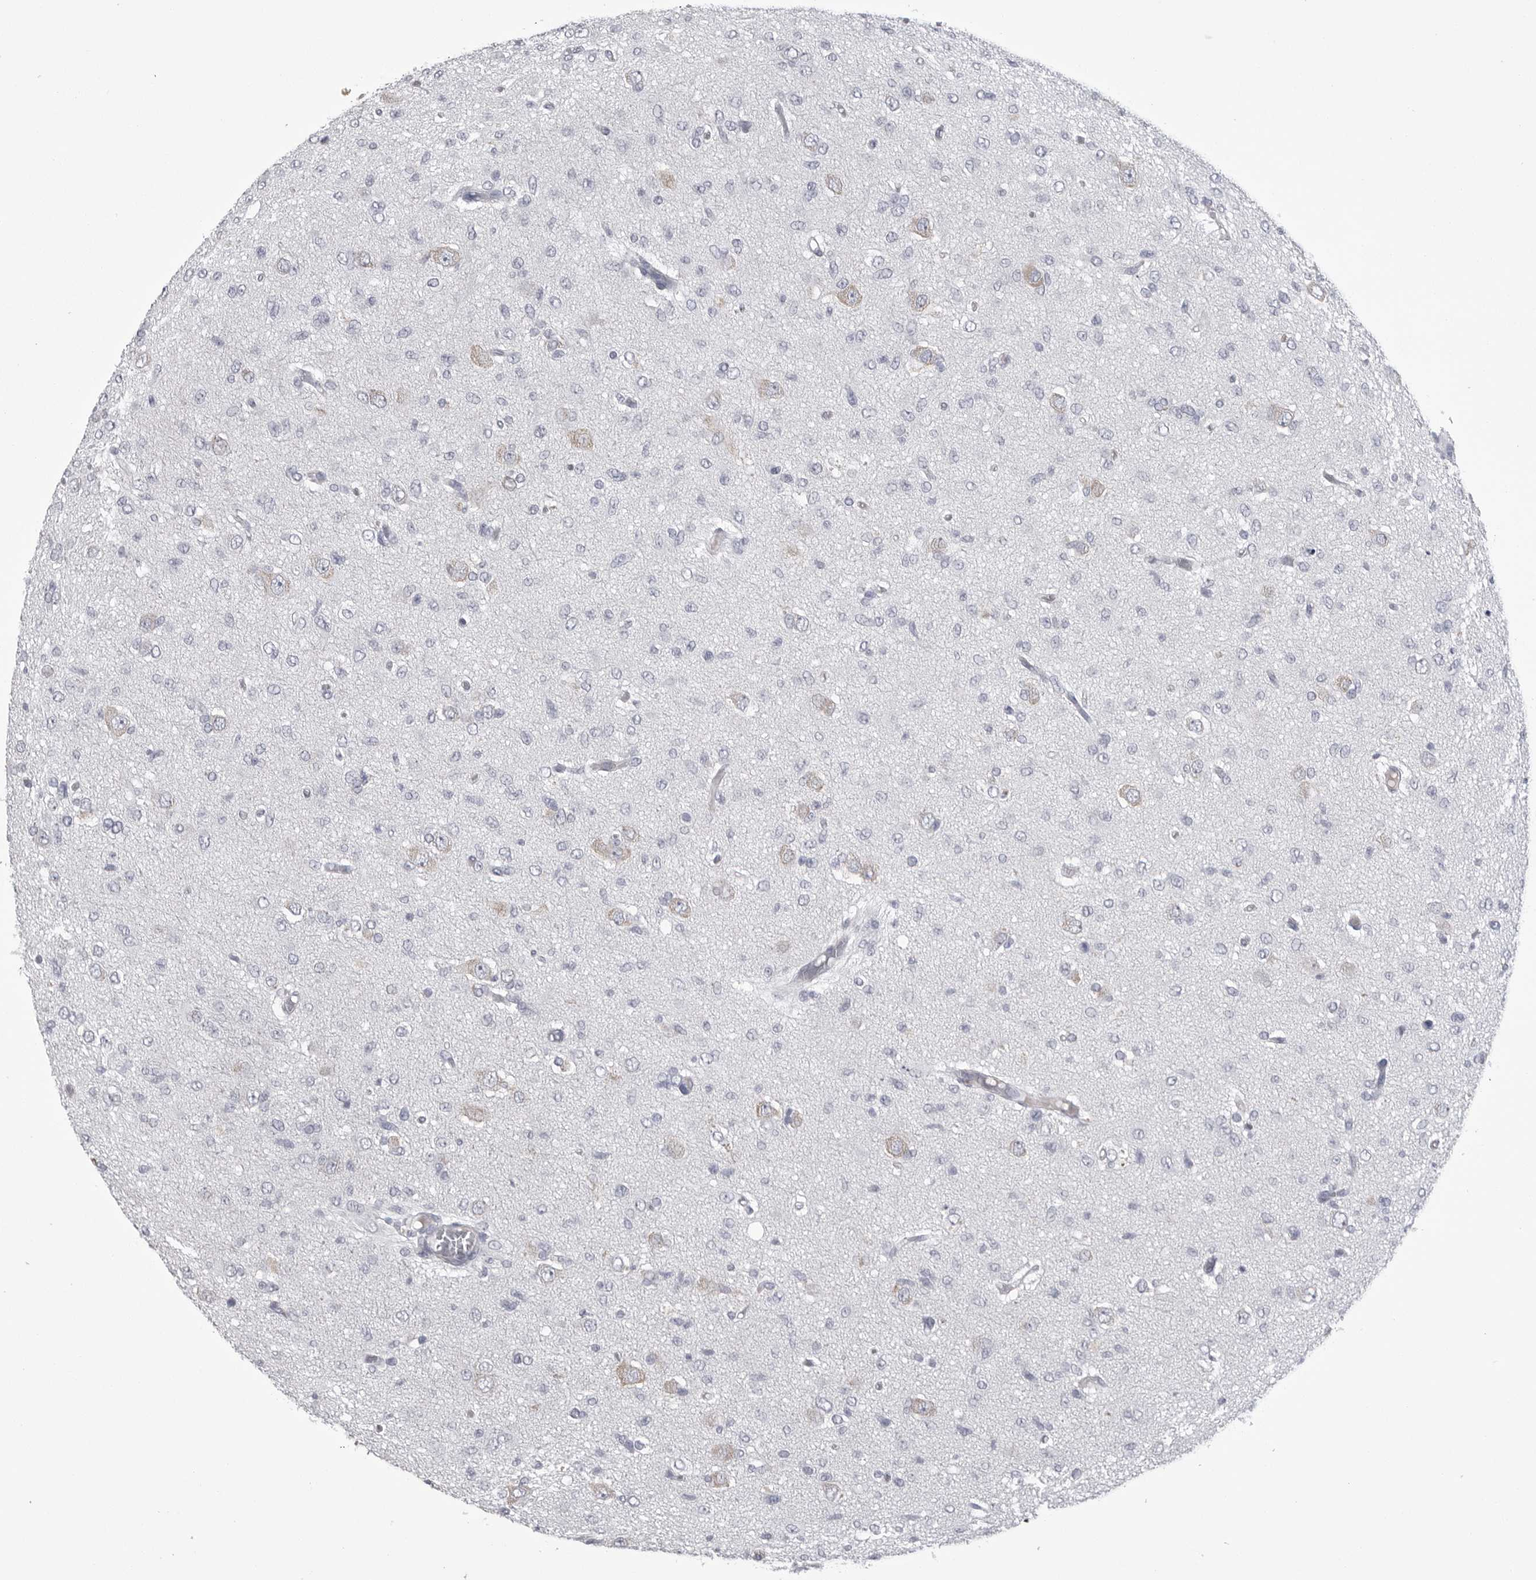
{"staining": {"intensity": "negative", "quantity": "none", "location": "none"}, "tissue": "glioma", "cell_type": "Tumor cells", "image_type": "cancer", "snomed": [{"axis": "morphology", "description": "Glioma, malignant, High grade"}, {"axis": "topography", "description": "Brain"}], "caption": "Immunohistochemical staining of human high-grade glioma (malignant) shows no significant expression in tumor cells.", "gene": "FKBP2", "patient": {"sex": "female", "age": 59}}